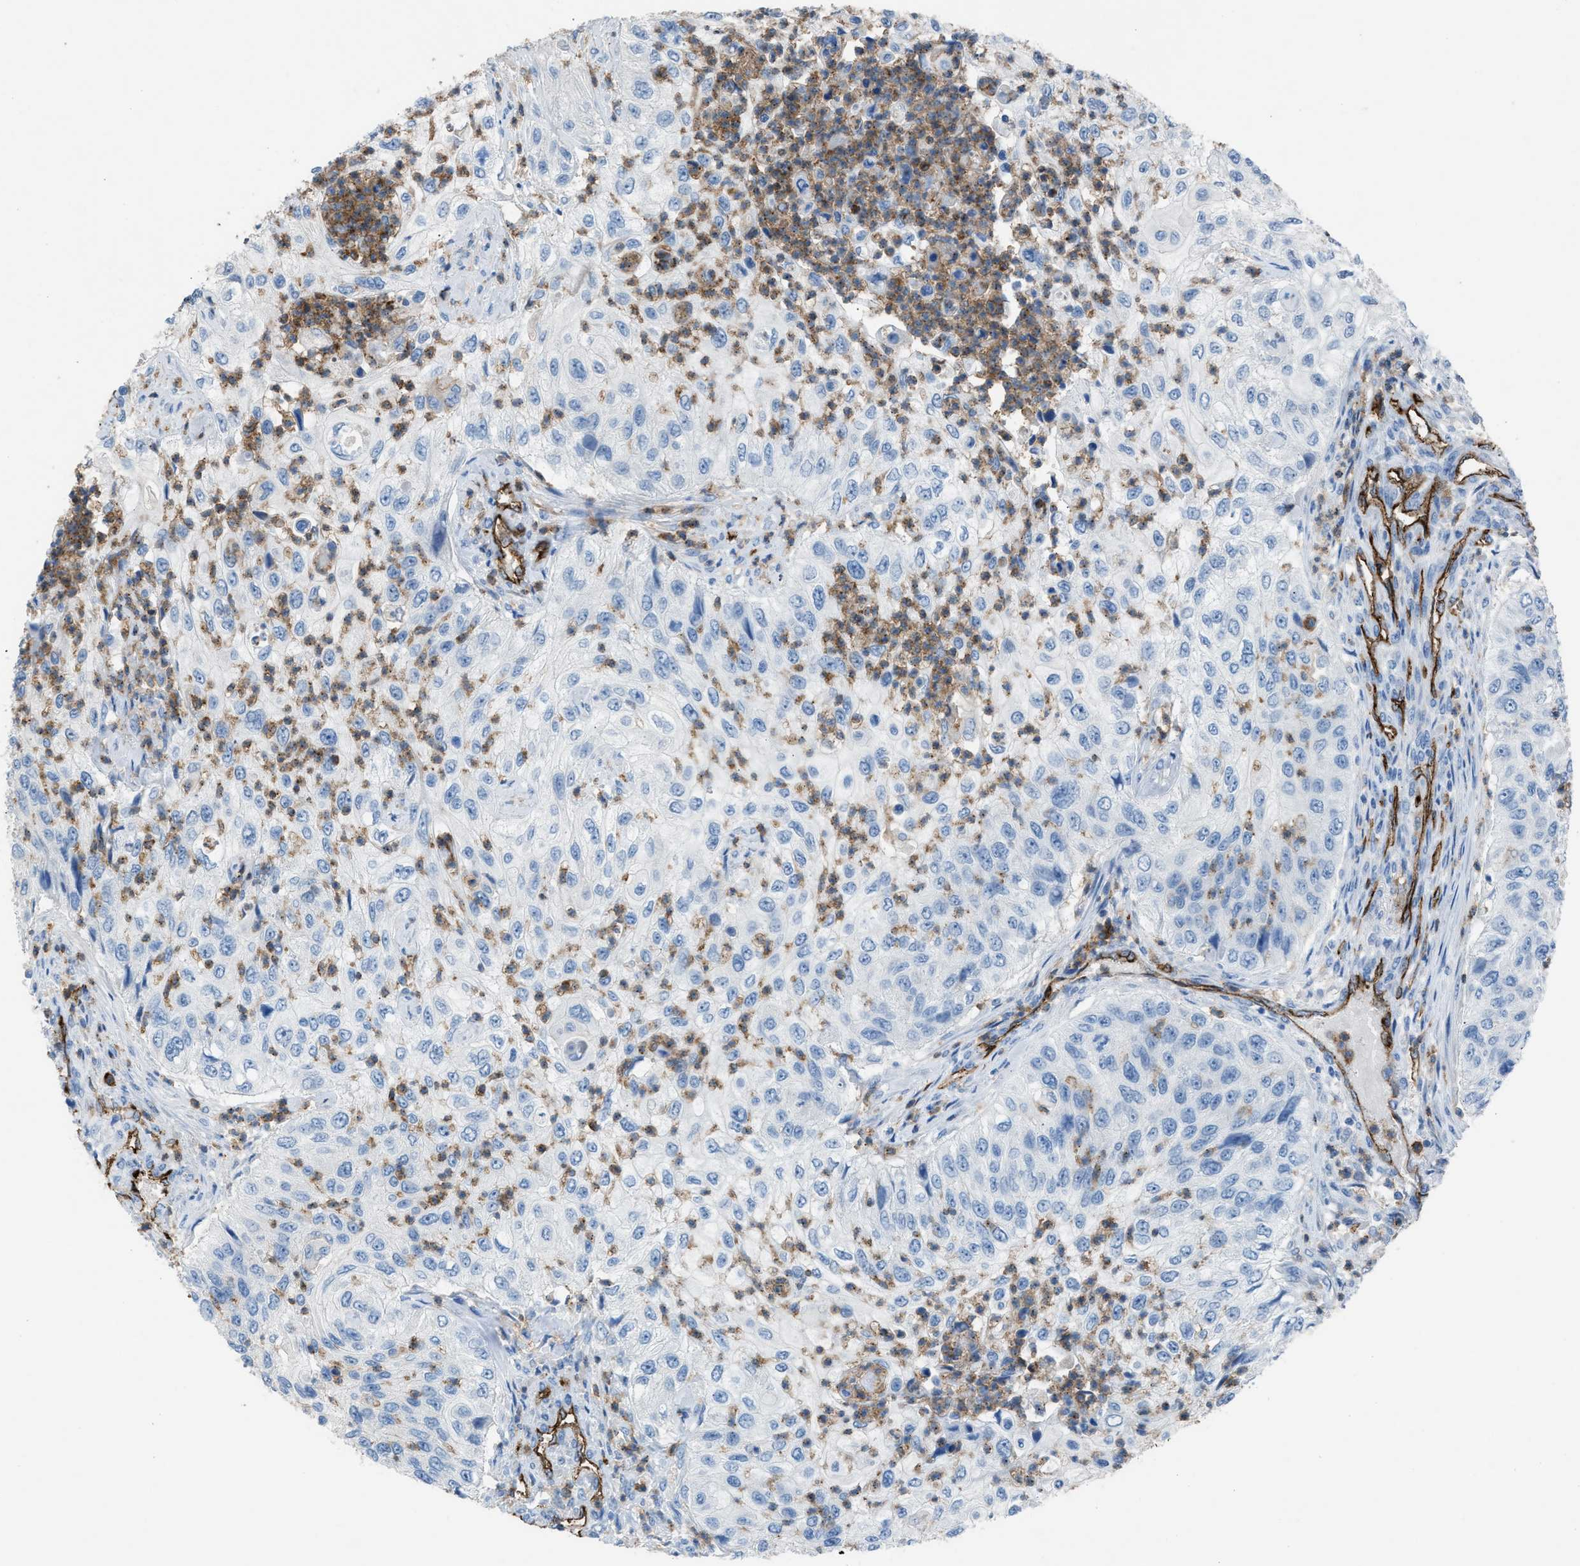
{"staining": {"intensity": "negative", "quantity": "none", "location": "none"}, "tissue": "urothelial cancer", "cell_type": "Tumor cells", "image_type": "cancer", "snomed": [{"axis": "morphology", "description": "Urothelial carcinoma, High grade"}, {"axis": "topography", "description": "Urinary bladder"}], "caption": "Image shows no protein staining in tumor cells of high-grade urothelial carcinoma tissue.", "gene": "DYSF", "patient": {"sex": "female", "age": 60}}